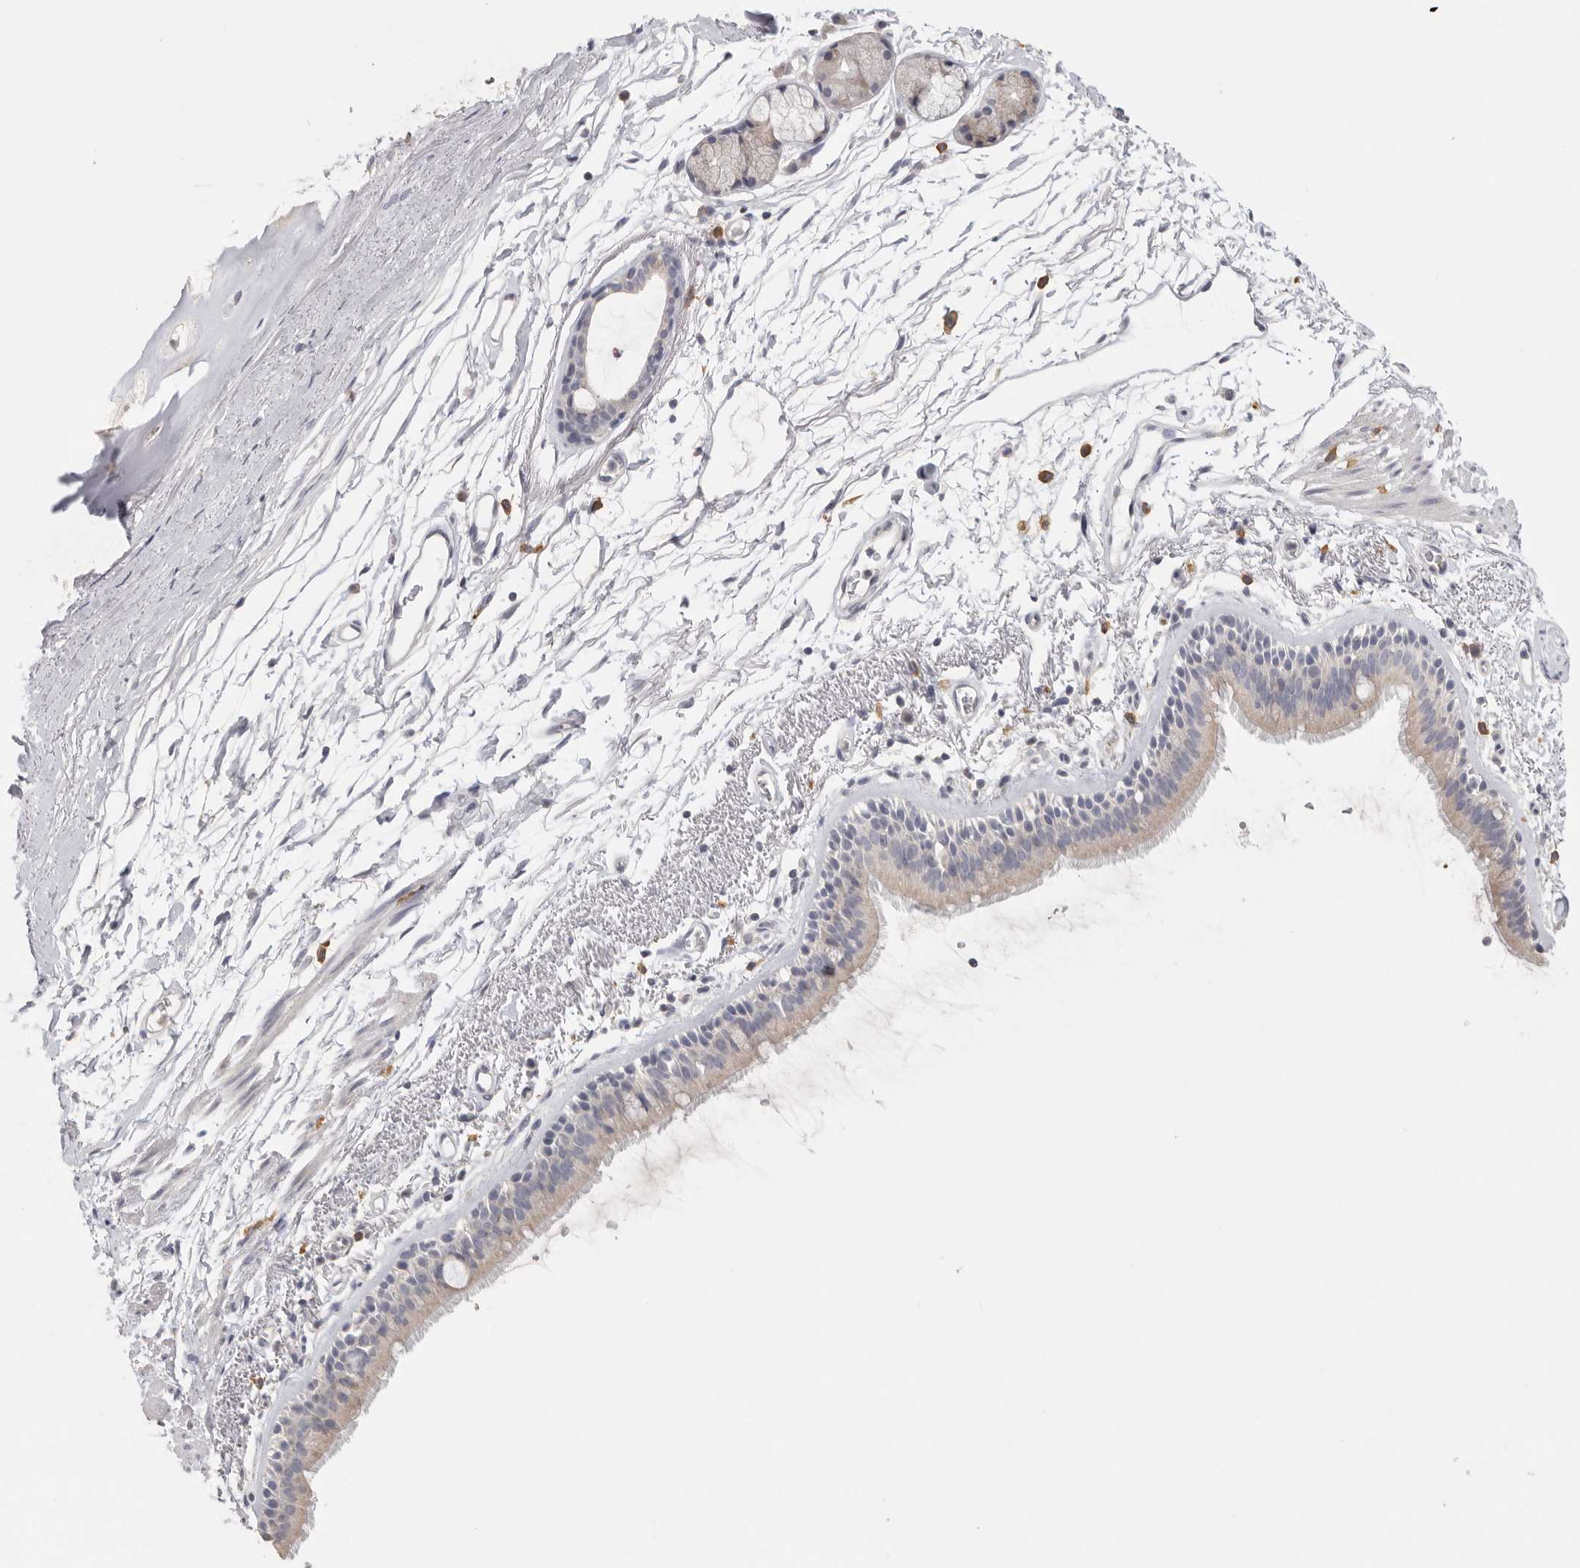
{"staining": {"intensity": "weak", "quantity": "<25%", "location": "cytoplasmic/membranous"}, "tissue": "bronchus", "cell_type": "Respiratory epithelial cells", "image_type": "normal", "snomed": [{"axis": "morphology", "description": "Normal tissue, NOS"}, {"axis": "topography", "description": "Lymph node"}, {"axis": "topography", "description": "Bronchus"}], "caption": "A high-resolution micrograph shows immunohistochemistry (IHC) staining of benign bronchus, which demonstrates no significant expression in respiratory epithelial cells.", "gene": "DNAJC11", "patient": {"sex": "female", "age": 70}}